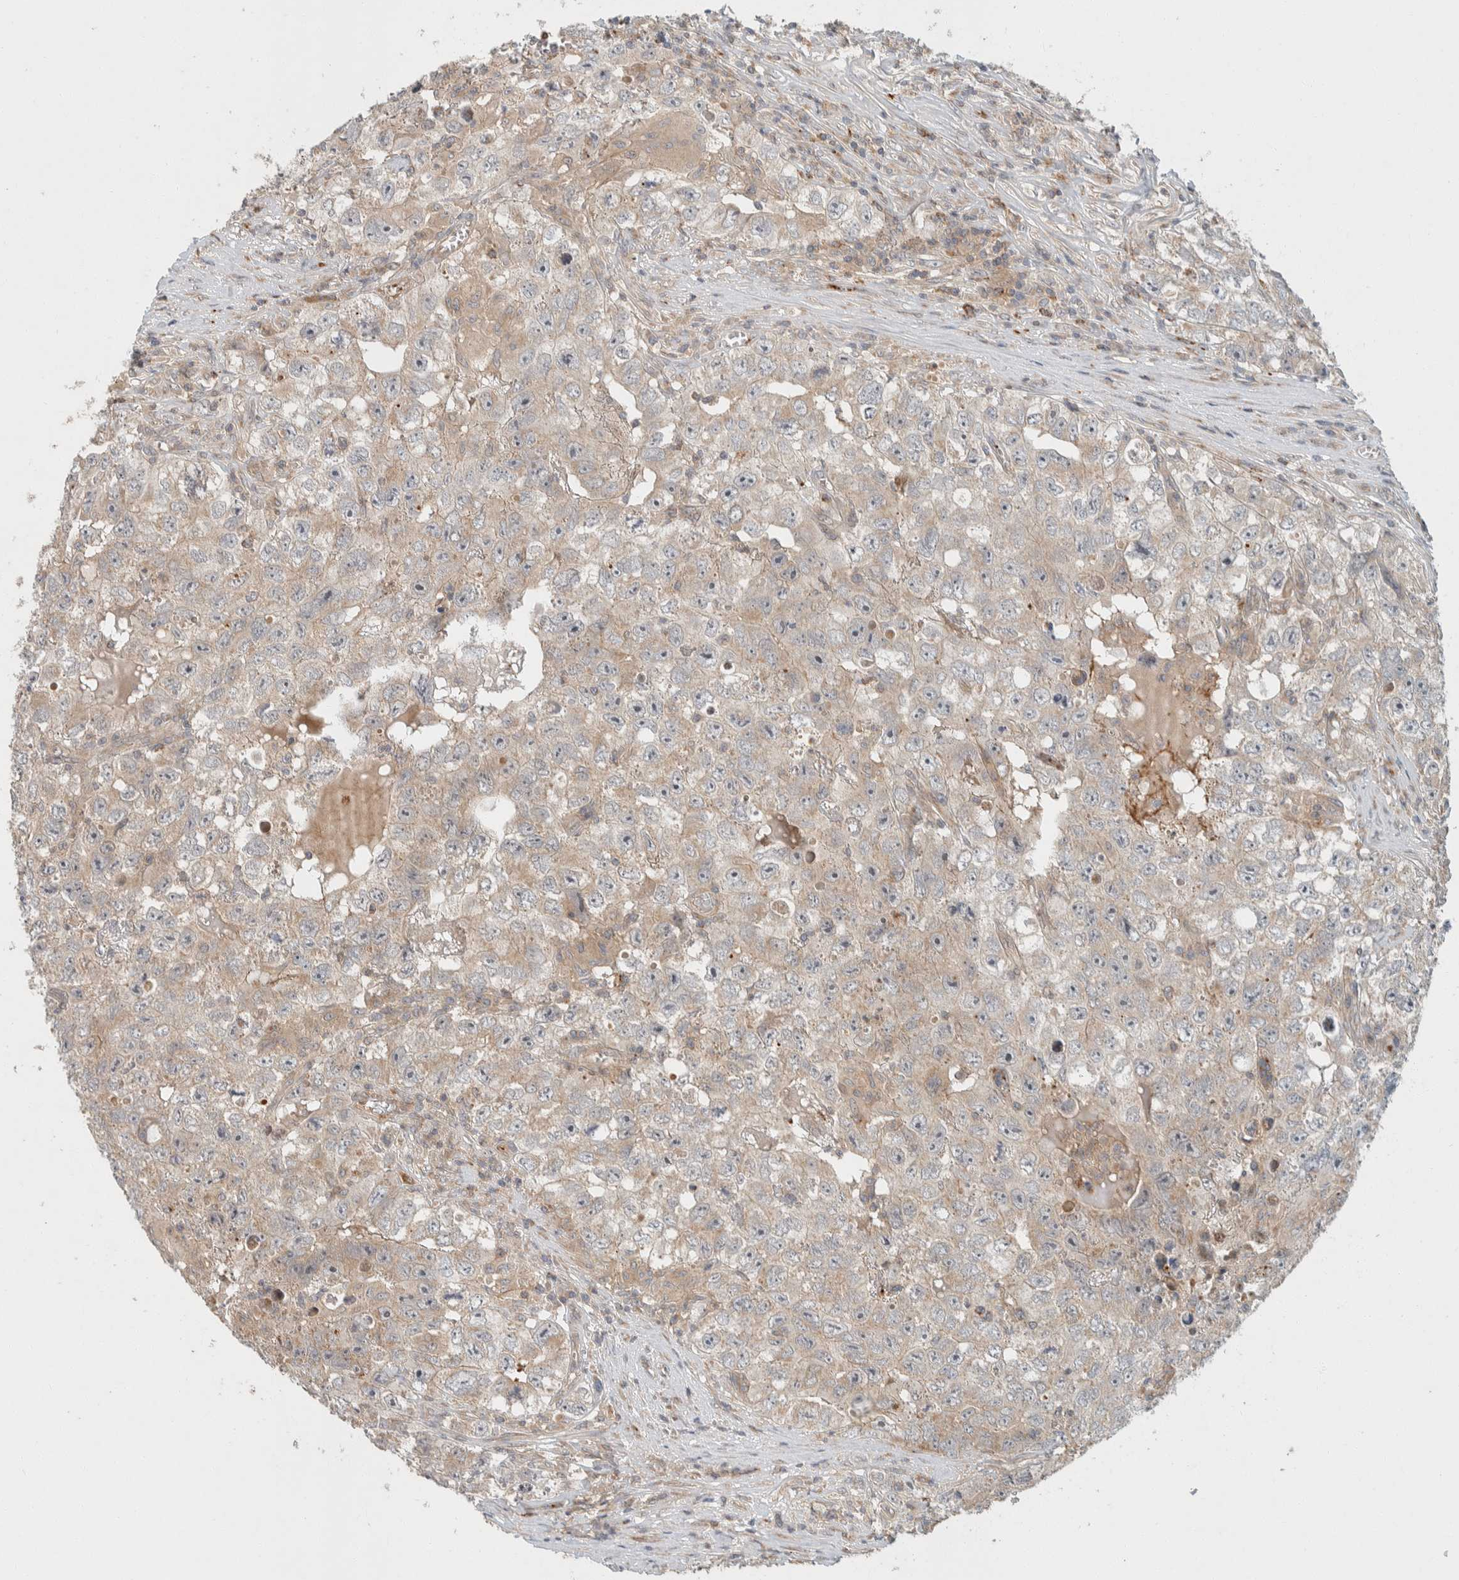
{"staining": {"intensity": "weak", "quantity": "25%-75%", "location": "cytoplasmic/membranous"}, "tissue": "testis cancer", "cell_type": "Tumor cells", "image_type": "cancer", "snomed": [{"axis": "morphology", "description": "Seminoma, NOS"}, {"axis": "morphology", "description": "Carcinoma, Embryonal, NOS"}, {"axis": "topography", "description": "Testis"}], "caption": "Weak cytoplasmic/membranous staining for a protein is appreciated in about 25%-75% of tumor cells of embryonal carcinoma (testis) using IHC.", "gene": "KIF9", "patient": {"sex": "male", "age": 43}}